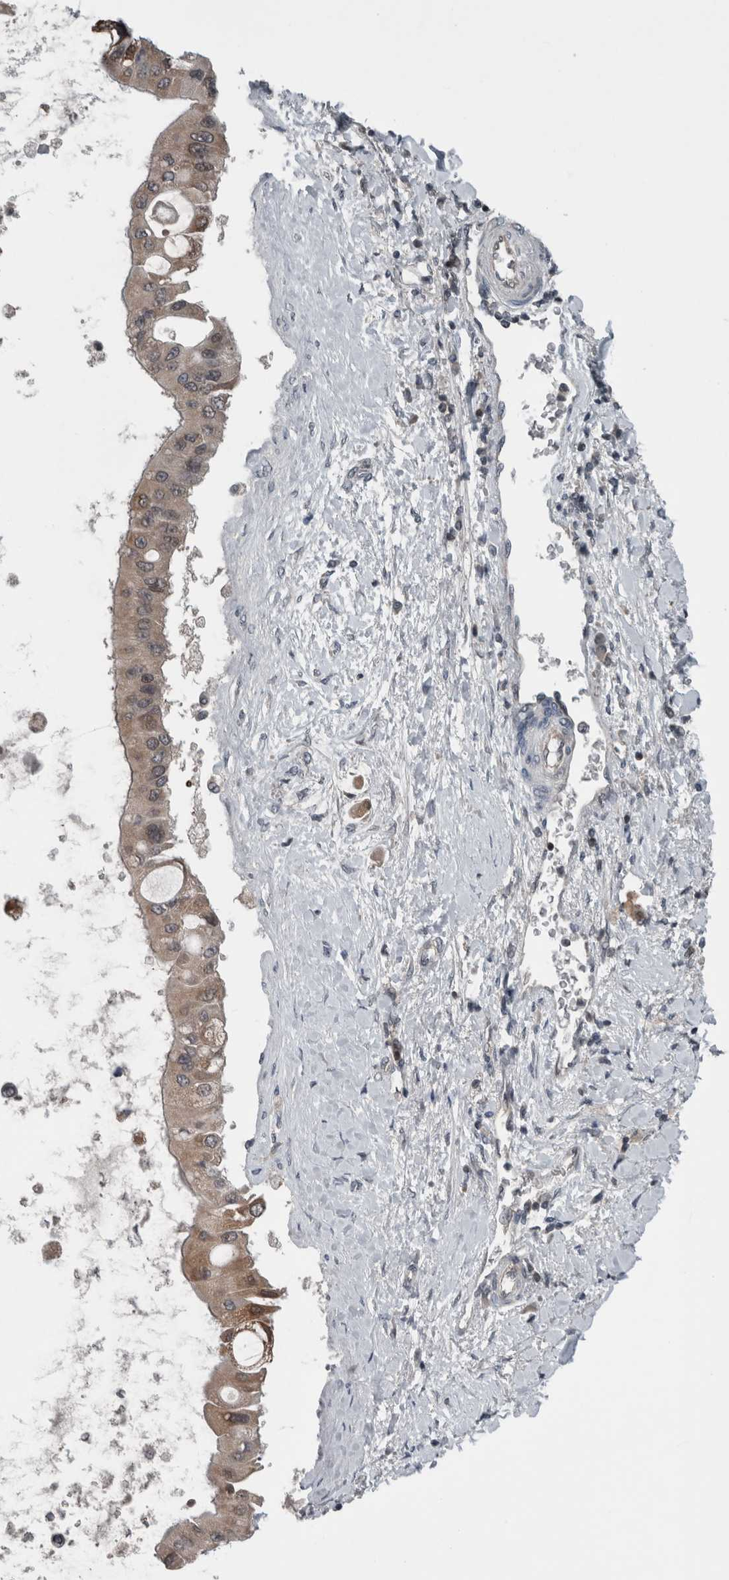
{"staining": {"intensity": "weak", "quantity": ">75%", "location": "cytoplasmic/membranous,nuclear"}, "tissue": "liver cancer", "cell_type": "Tumor cells", "image_type": "cancer", "snomed": [{"axis": "morphology", "description": "Cholangiocarcinoma"}, {"axis": "topography", "description": "Liver"}], "caption": "Liver cancer (cholangiocarcinoma) was stained to show a protein in brown. There is low levels of weak cytoplasmic/membranous and nuclear positivity in about >75% of tumor cells. The staining was performed using DAB to visualize the protein expression in brown, while the nuclei were stained in blue with hematoxylin (Magnification: 20x).", "gene": "ENY2", "patient": {"sex": "male", "age": 50}}